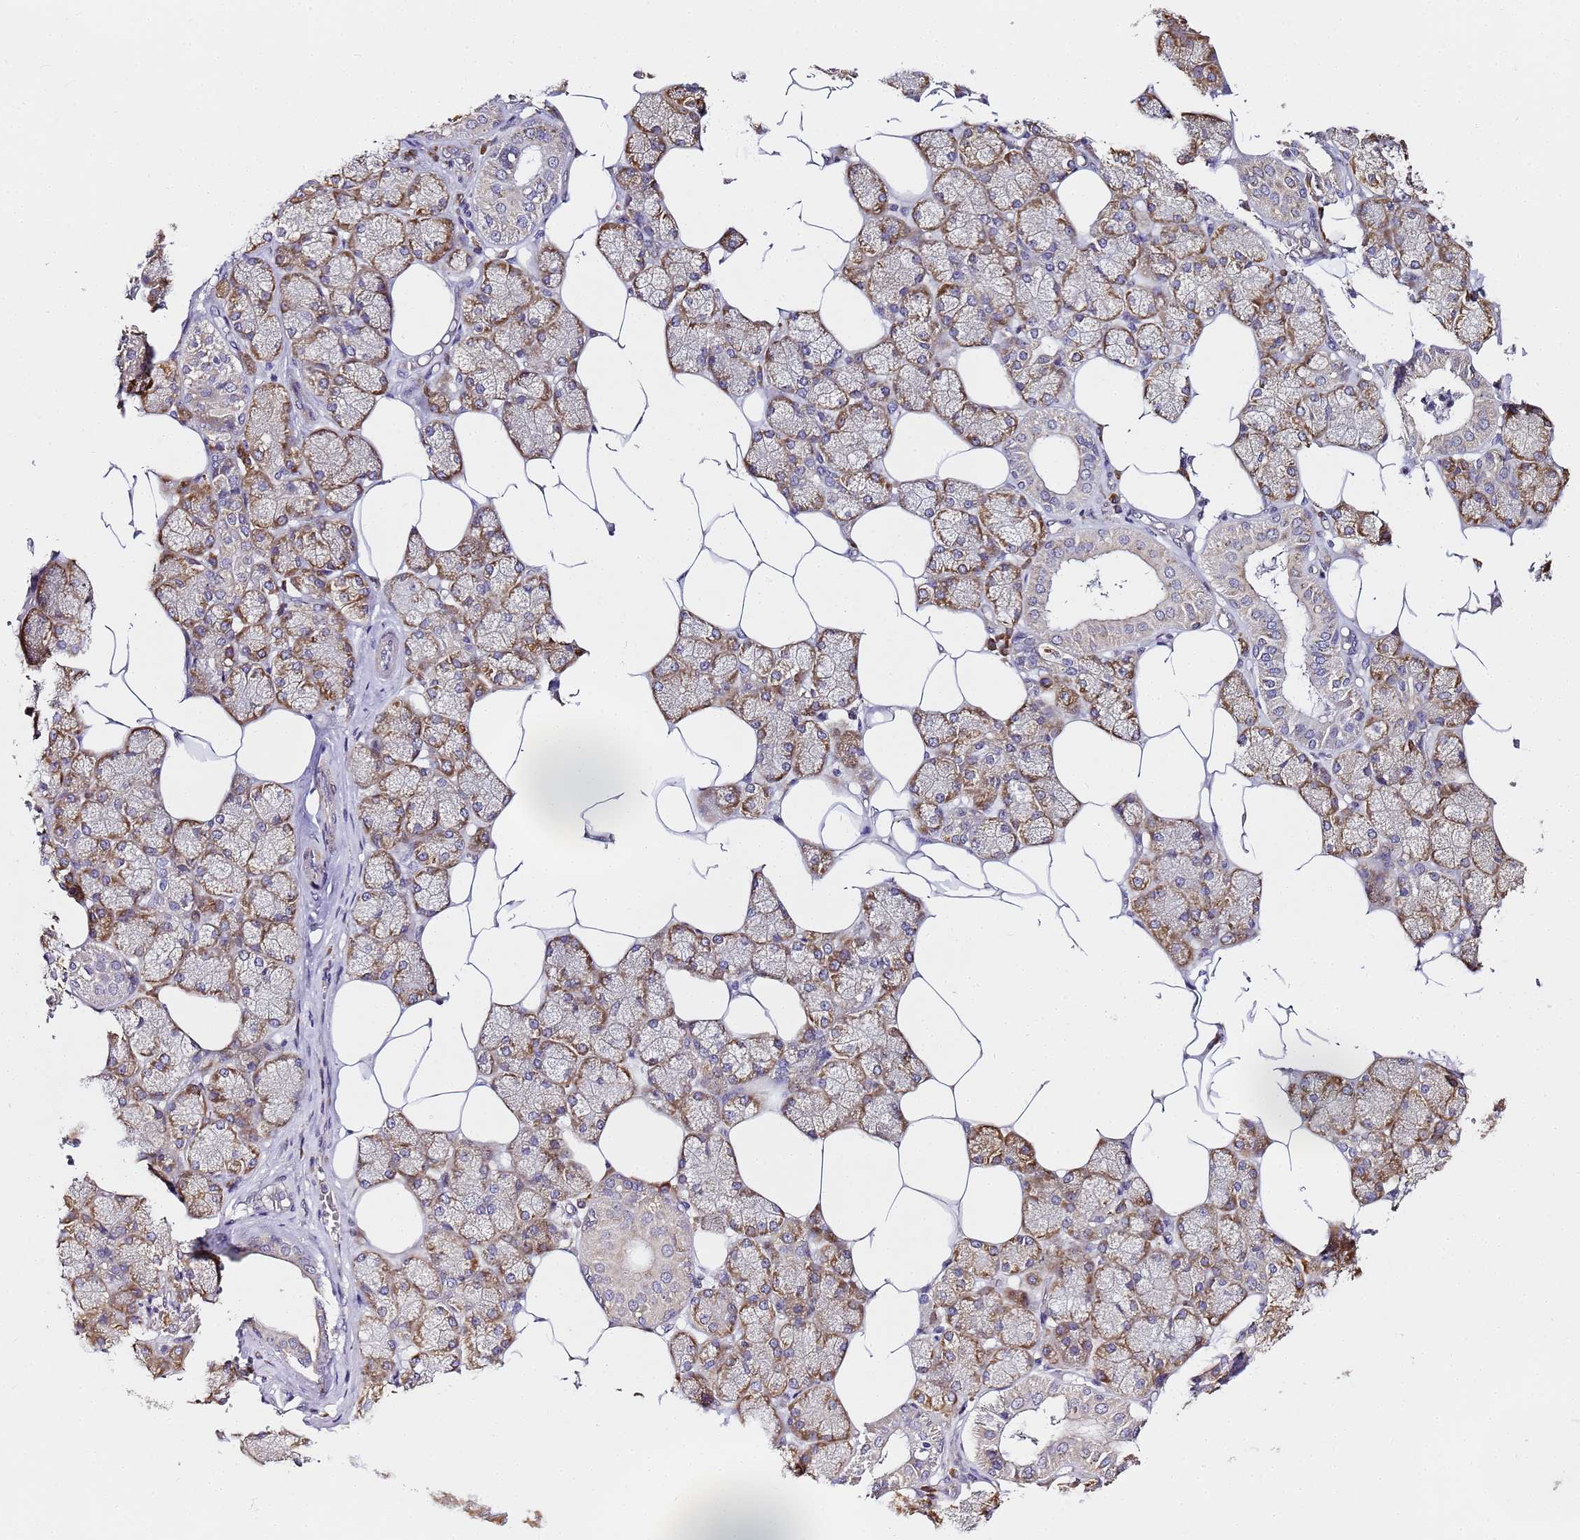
{"staining": {"intensity": "moderate", "quantity": "25%-75%", "location": "cytoplasmic/membranous"}, "tissue": "salivary gland", "cell_type": "Glandular cells", "image_type": "normal", "snomed": [{"axis": "morphology", "description": "Normal tissue, NOS"}, {"axis": "topography", "description": "Salivary gland"}], "caption": "About 25%-75% of glandular cells in benign salivary gland show moderate cytoplasmic/membranous protein expression as visualized by brown immunohistochemical staining.", "gene": "RPL13A", "patient": {"sex": "male", "age": 62}}